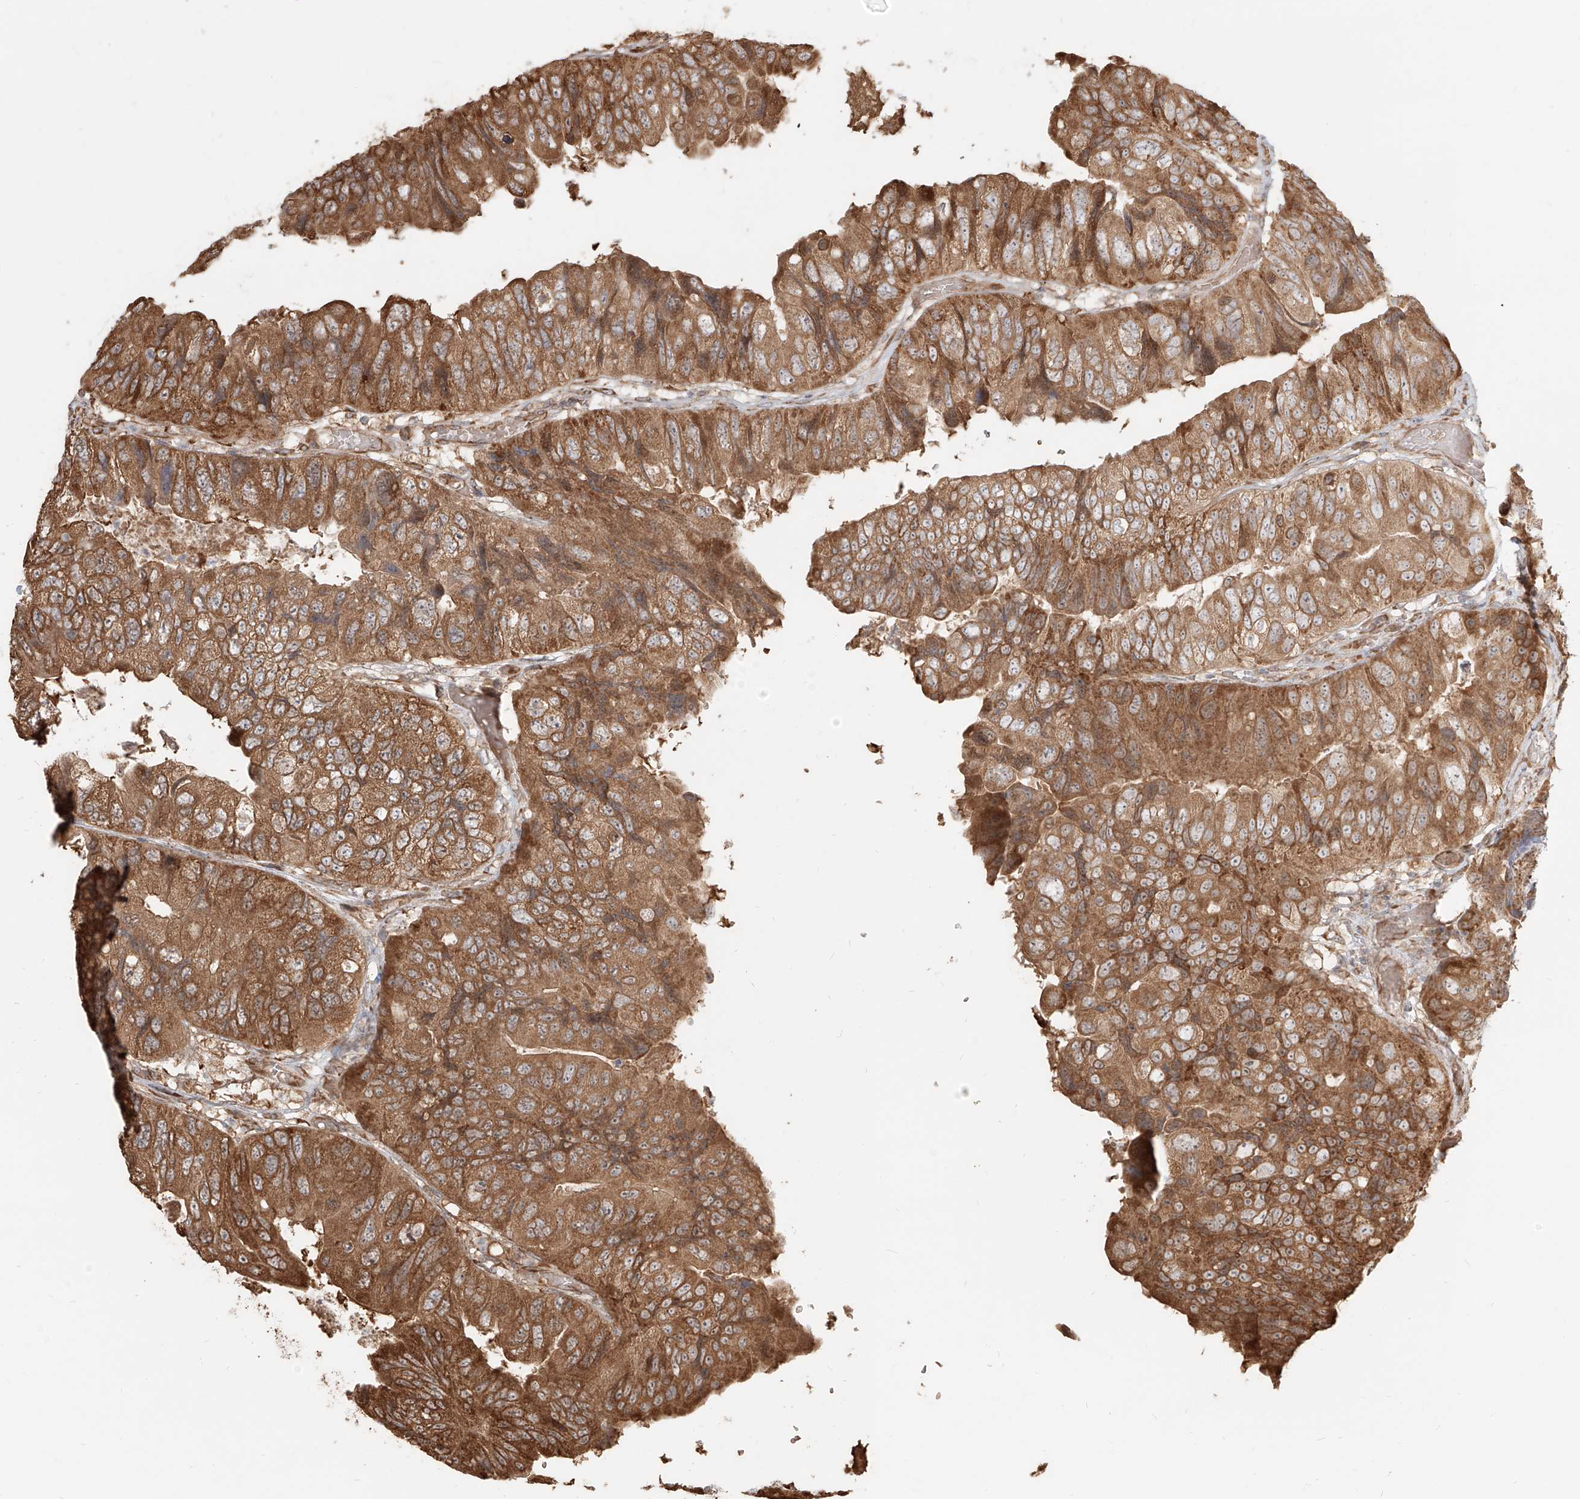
{"staining": {"intensity": "moderate", "quantity": ">75%", "location": "cytoplasmic/membranous"}, "tissue": "colorectal cancer", "cell_type": "Tumor cells", "image_type": "cancer", "snomed": [{"axis": "morphology", "description": "Adenocarcinoma, NOS"}, {"axis": "topography", "description": "Rectum"}], "caption": "High-magnification brightfield microscopy of colorectal cancer stained with DAB (3,3'-diaminobenzidine) (brown) and counterstained with hematoxylin (blue). tumor cells exhibit moderate cytoplasmic/membranous positivity is seen in about>75% of cells. (Stains: DAB in brown, nuclei in blue, Microscopy: brightfield microscopy at high magnification).", "gene": "UBE2K", "patient": {"sex": "male", "age": 63}}